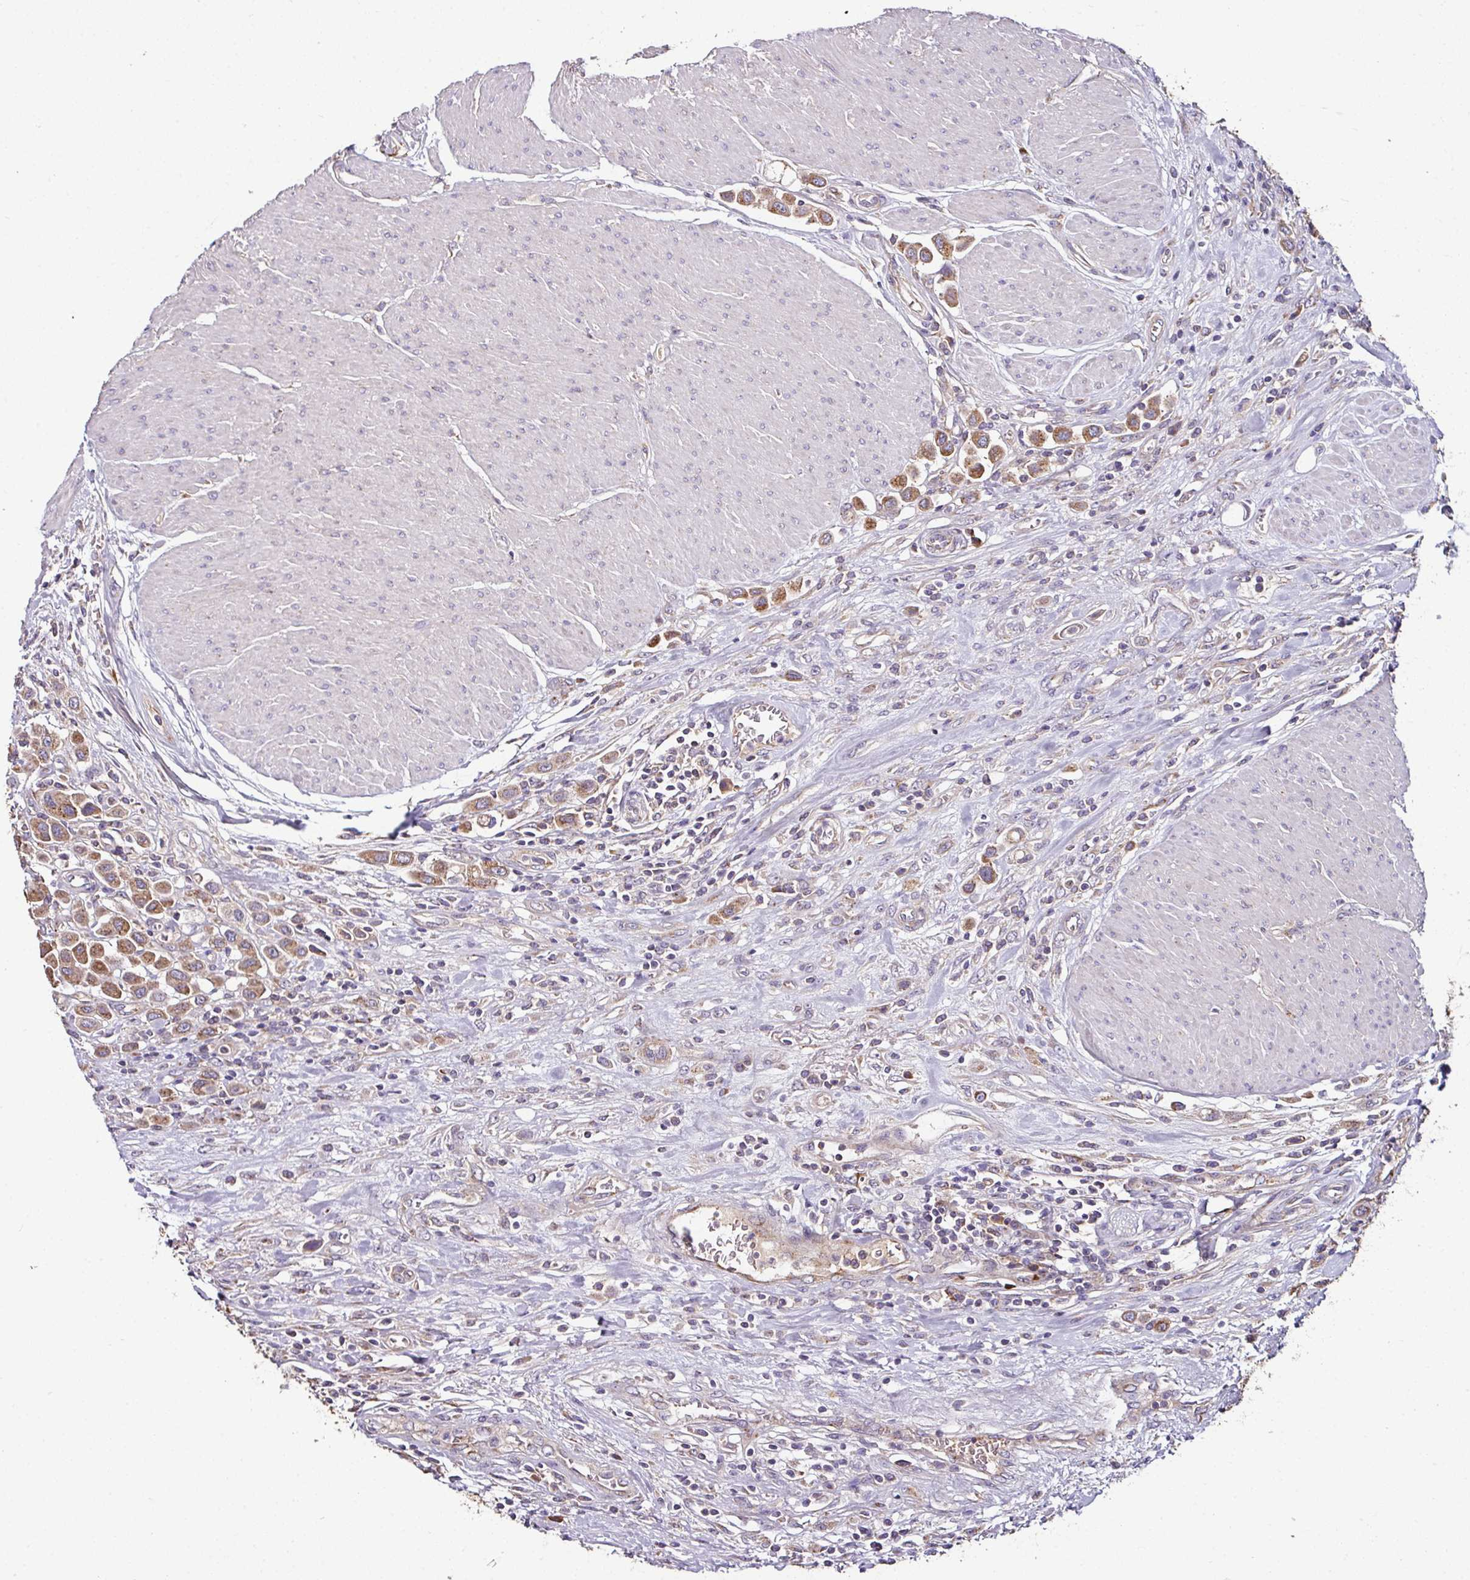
{"staining": {"intensity": "moderate", "quantity": ">75%", "location": "cytoplasmic/membranous"}, "tissue": "urothelial cancer", "cell_type": "Tumor cells", "image_type": "cancer", "snomed": [{"axis": "morphology", "description": "Urothelial carcinoma, High grade"}, {"axis": "topography", "description": "Urinary bladder"}], "caption": "Protein staining demonstrates moderate cytoplasmic/membranous expression in approximately >75% of tumor cells in urothelial cancer. (DAB (3,3'-diaminobenzidine) = brown stain, brightfield microscopy at high magnification).", "gene": "CPD", "patient": {"sex": "male", "age": 50}}